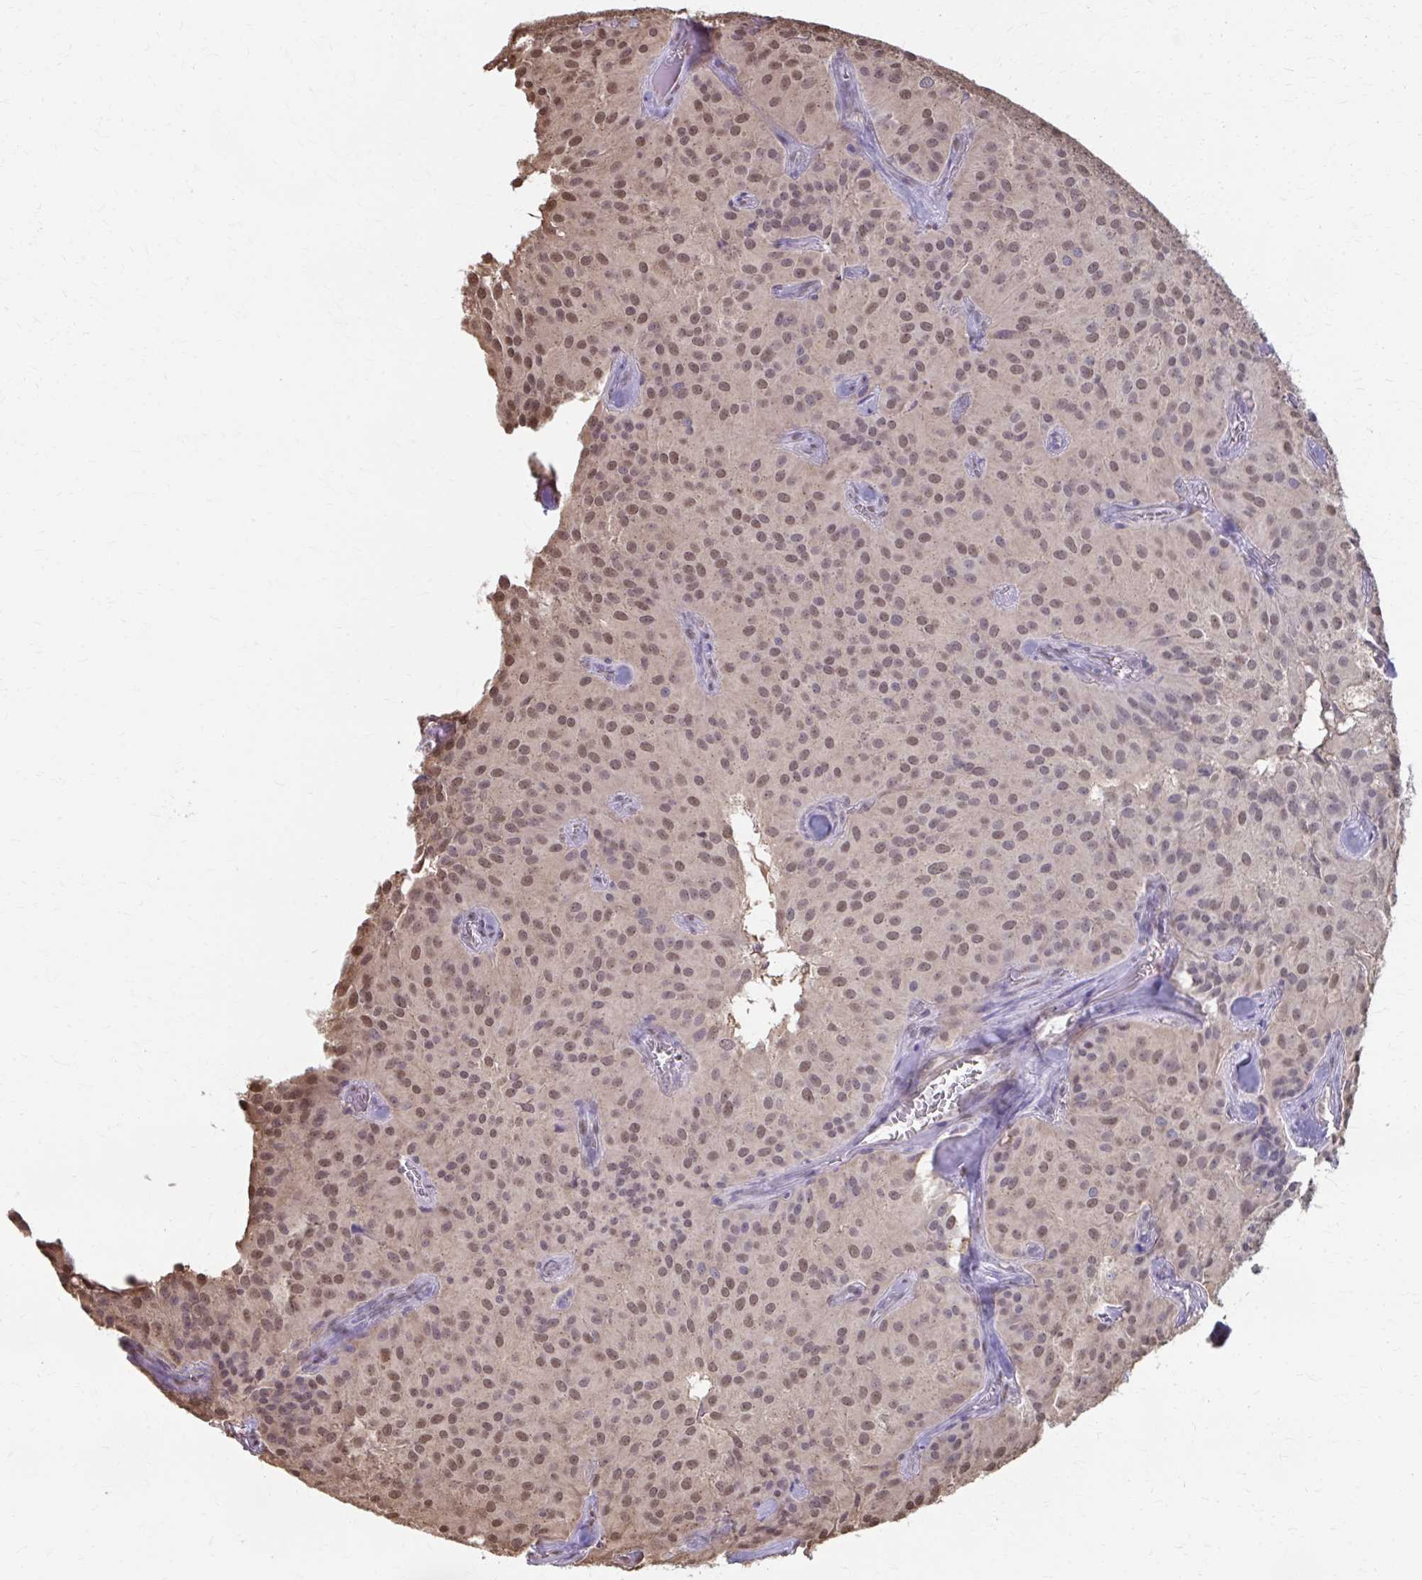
{"staining": {"intensity": "moderate", "quantity": ">75%", "location": "nuclear"}, "tissue": "glioma", "cell_type": "Tumor cells", "image_type": "cancer", "snomed": [{"axis": "morphology", "description": "Glioma, malignant, Low grade"}, {"axis": "topography", "description": "Brain"}], "caption": "Immunohistochemical staining of human glioma reveals moderate nuclear protein positivity in approximately >75% of tumor cells.", "gene": "ING4", "patient": {"sex": "male", "age": 42}}